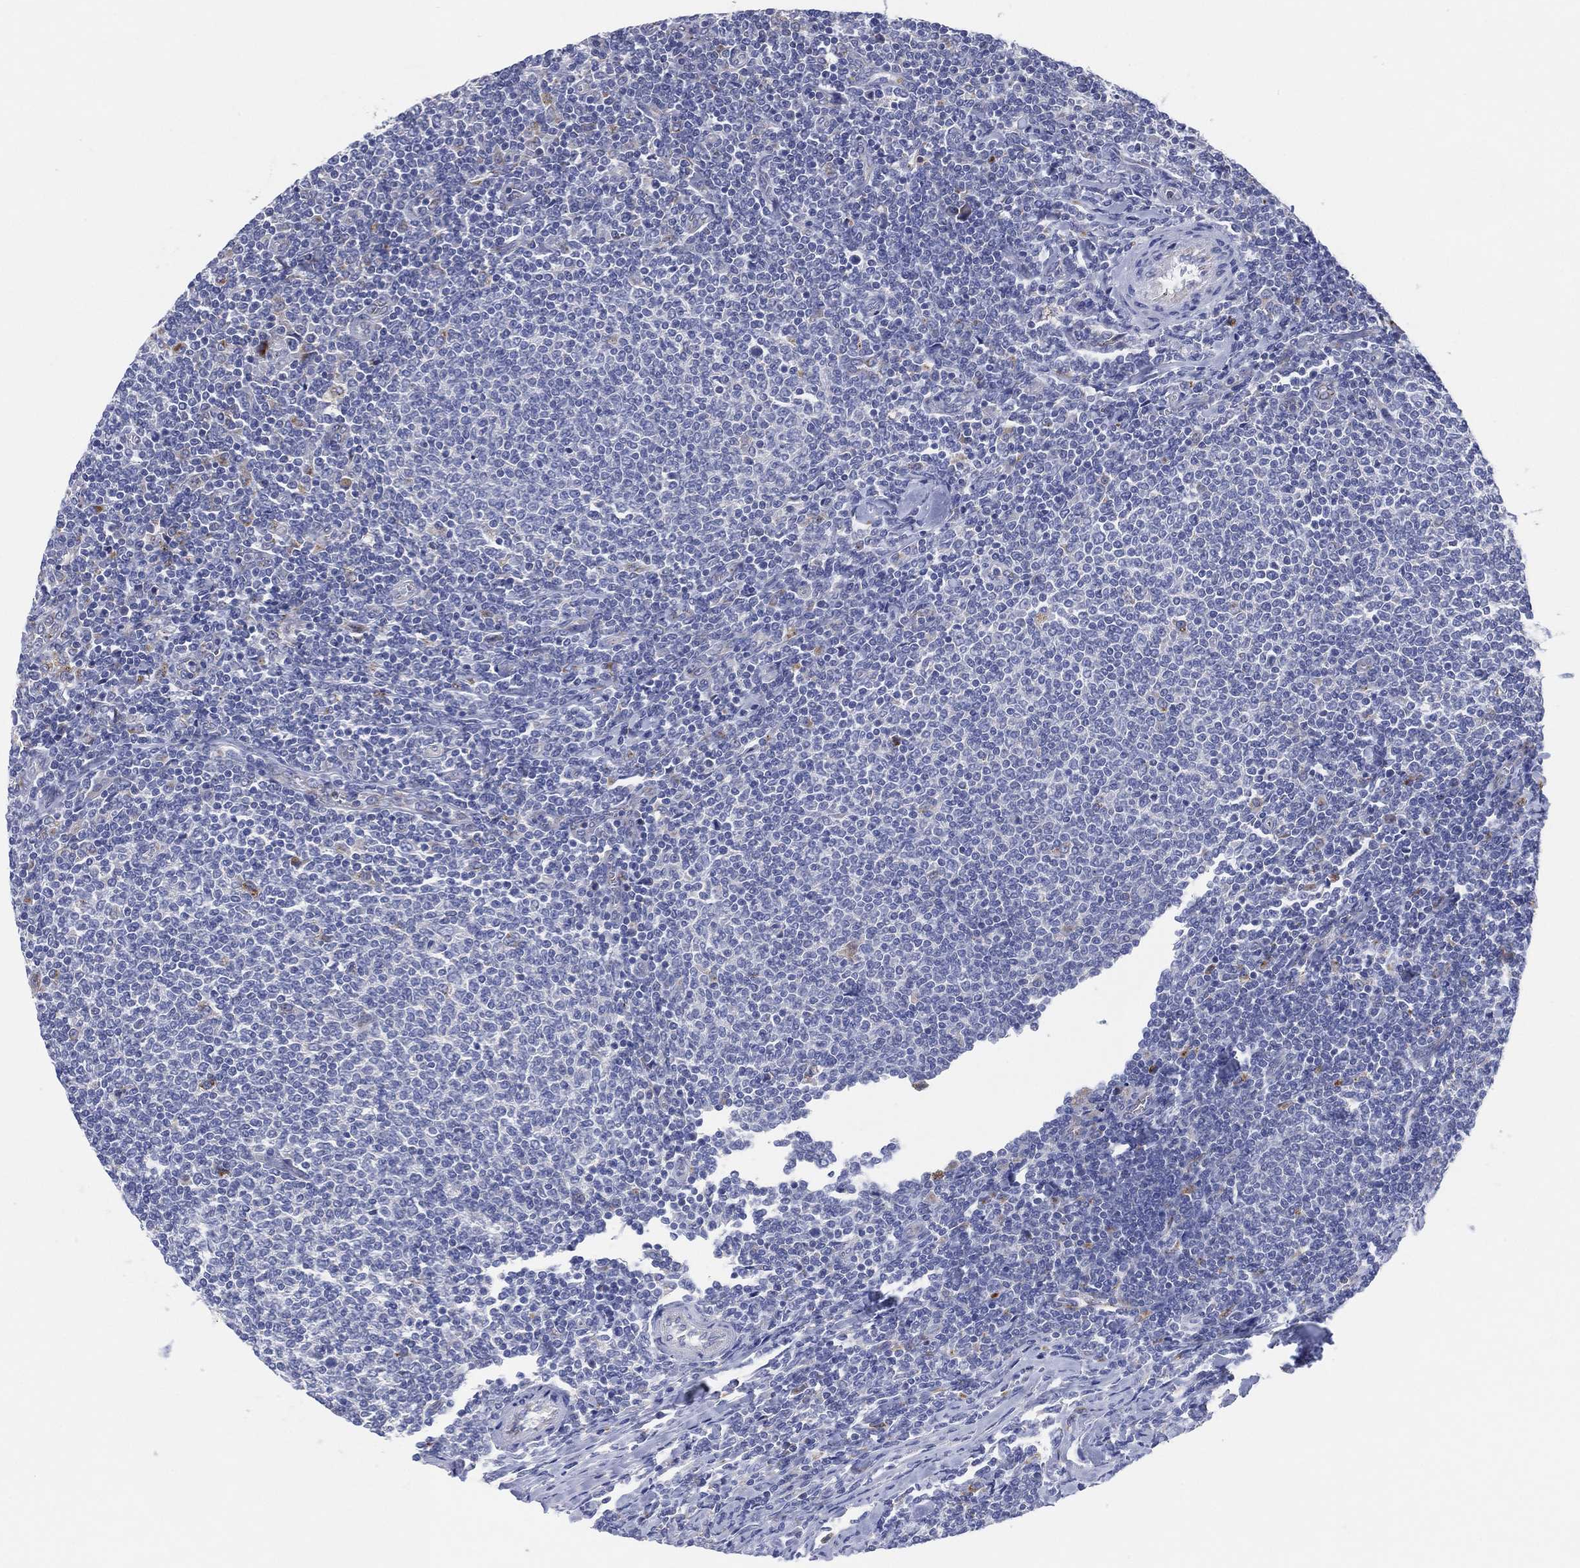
{"staining": {"intensity": "negative", "quantity": "none", "location": "none"}, "tissue": "lymphoma", "cell_type": "Tumor cells", "image_type": "cancer", "snomed": [{"axis": "morphology", "description": "Malignant lymphoma, non-Hodgkin's type, Low grade"}, {"axis": "topography", "description": "Lymph node"}], "caption": "The IHC image has no significant expression in tumor cells of low-grade malignant lymphoma, non-Hodgkin's type tissue. Brightfield microscopy of immunohistochemistry stained with DAB (3,3'-diaminobenzidine) (brown) and hematoxylin (blue), captured at high magnification.", "gene": "GALNS", "patient": {"sex": "male", "age": 52}}